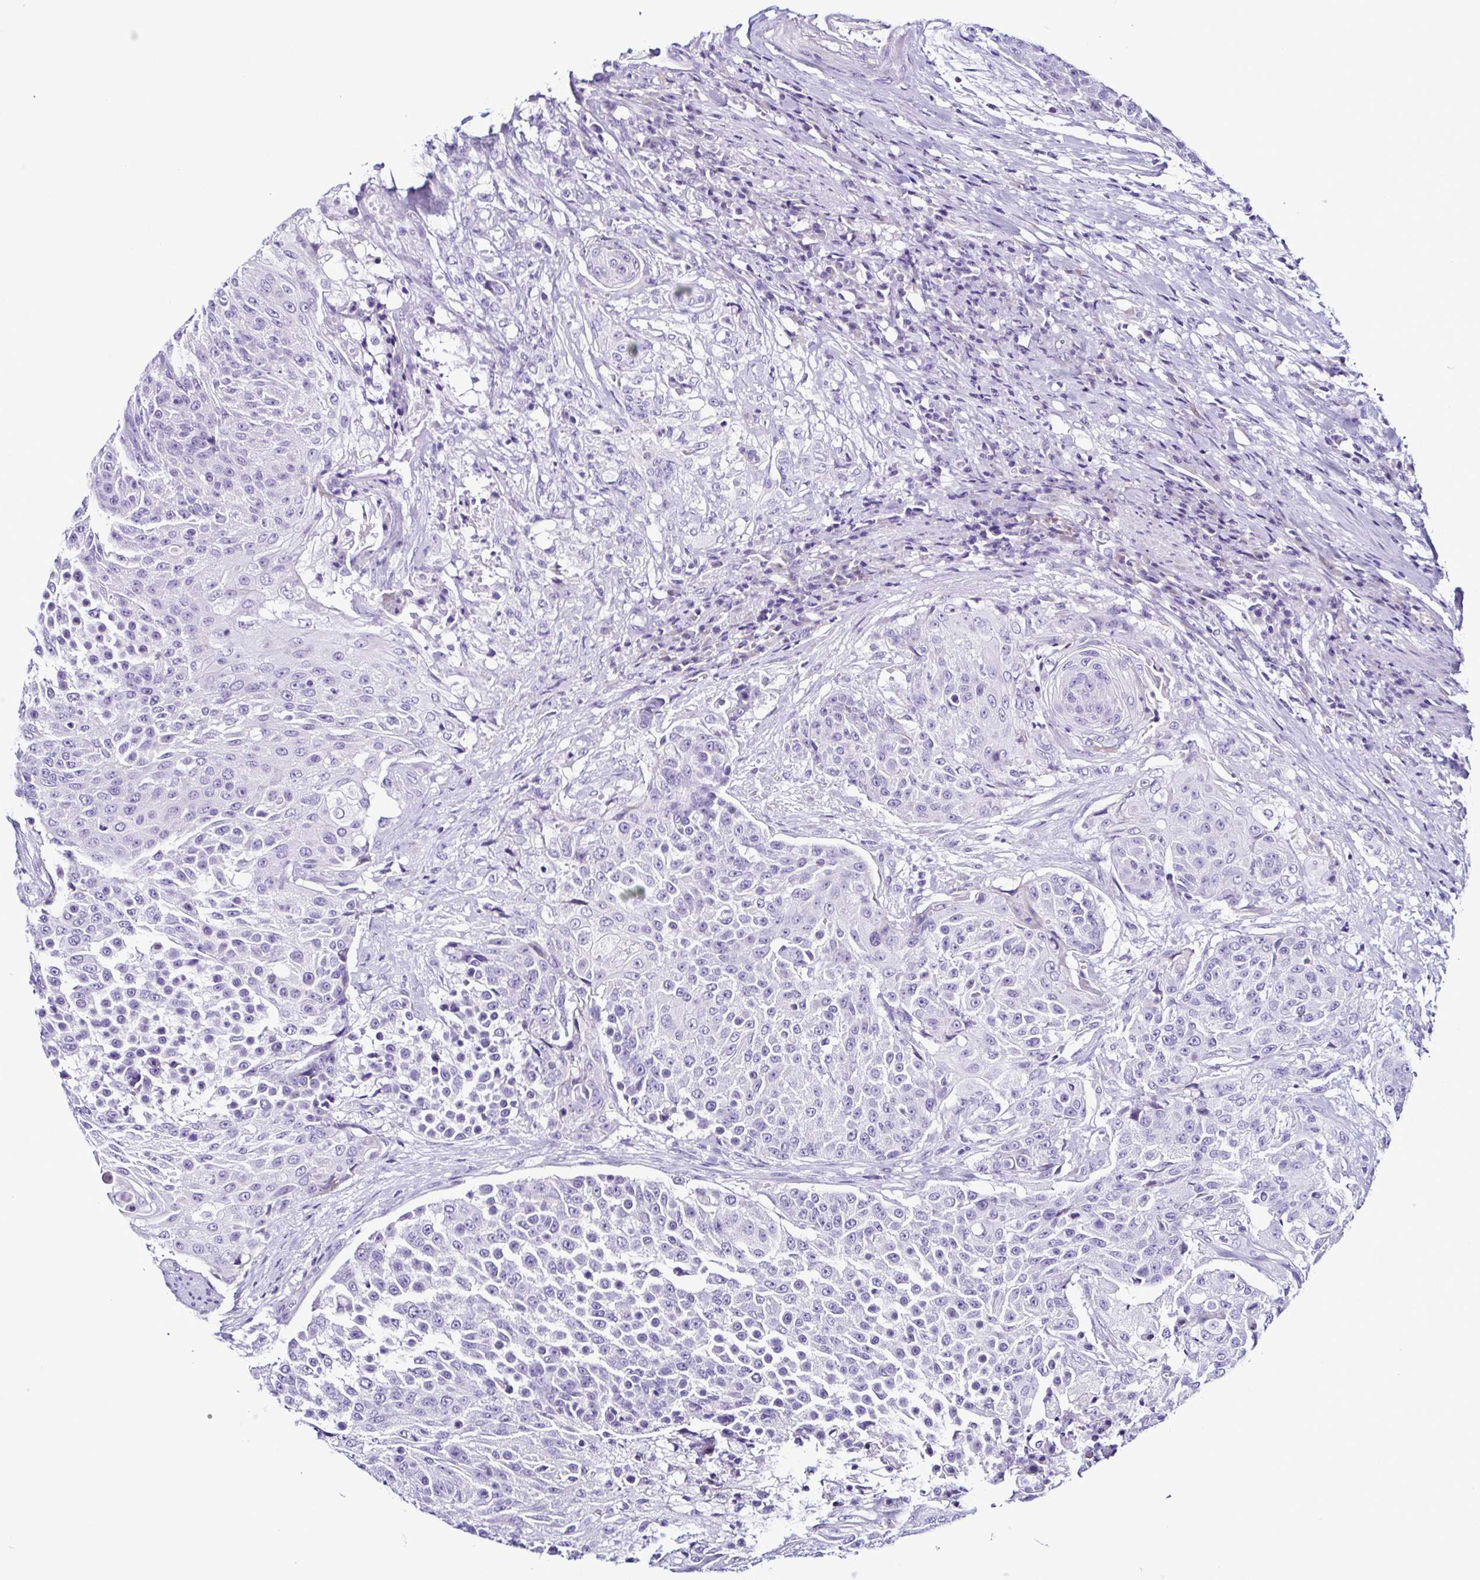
{"staining": {"intensity": "negative", "quantity": "none", "location": "none"}, "tissue": "urothelial cancer", "cell_type": "Tumor cells", "image_type": "cancer", "snomed": [{"axis": "morphology", "description": "Urothelial carcinoma, High grade"}, {"axis": "topography", "description": "Urinary bladder"}], "caption": "A micrograph of human high-grade urothelial carcinoma is negative for staining in tumor cells. (DAB IHC, high magnification).", "gene": "SRL", "patient": {"sex": "female", "age": 63}}